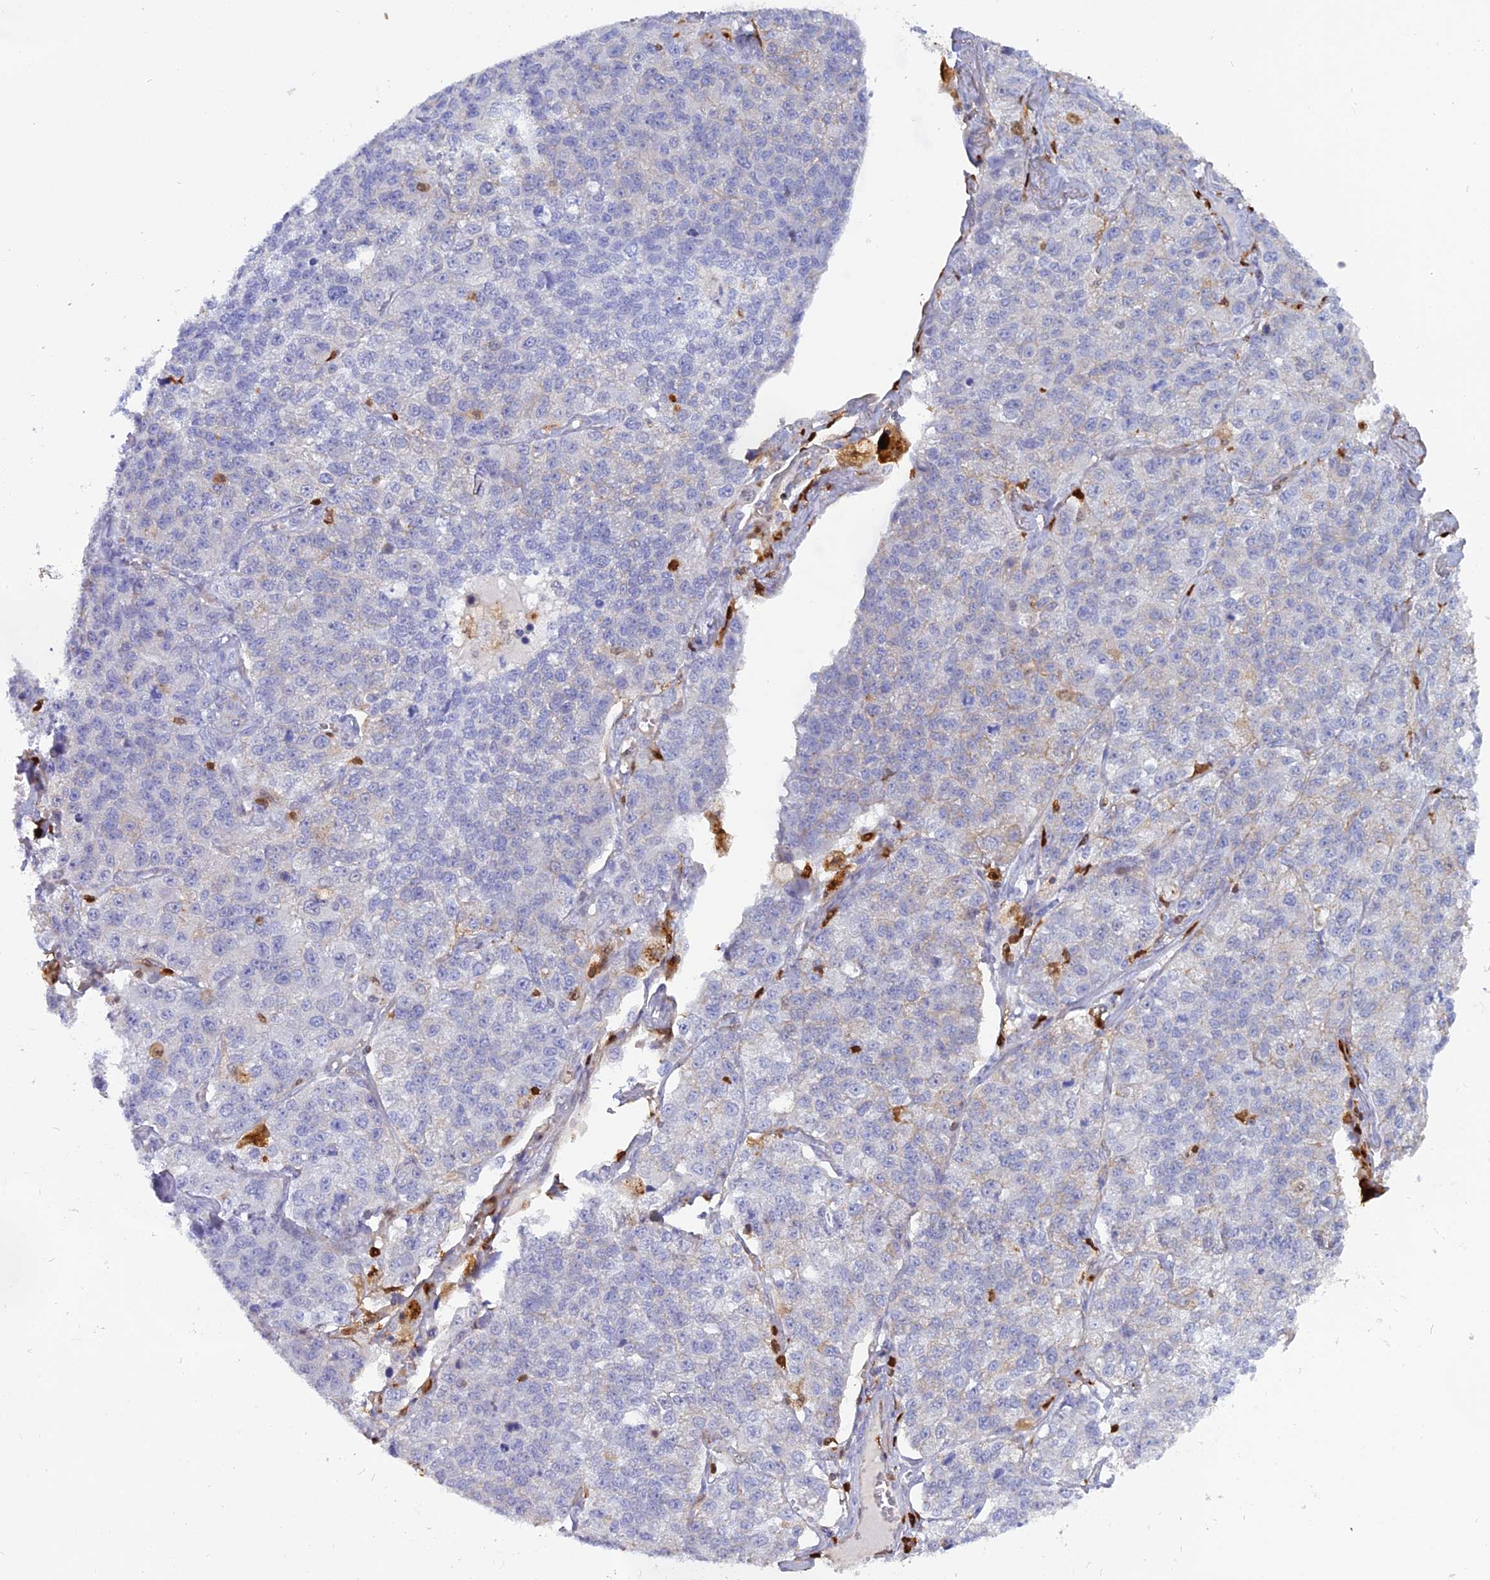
{"staining": {"intensity": "negative", "quantity": "none", "location": "none"}, "tissue": "lung cancer", "cell_type": "Tumor cells", "image_type": "cancer", "snomed": [{"axis": "morphology", "description": "Adenocarcinoma, NOS"}, {"axis": "topography", "description": "Lung"}], "caption": "Immunohistochemical staining of lung adenocarcinoma shows no significant expression in tumor cells.", "gene": "PGBD4", "patient": {"sex": "male", "age": 49}}